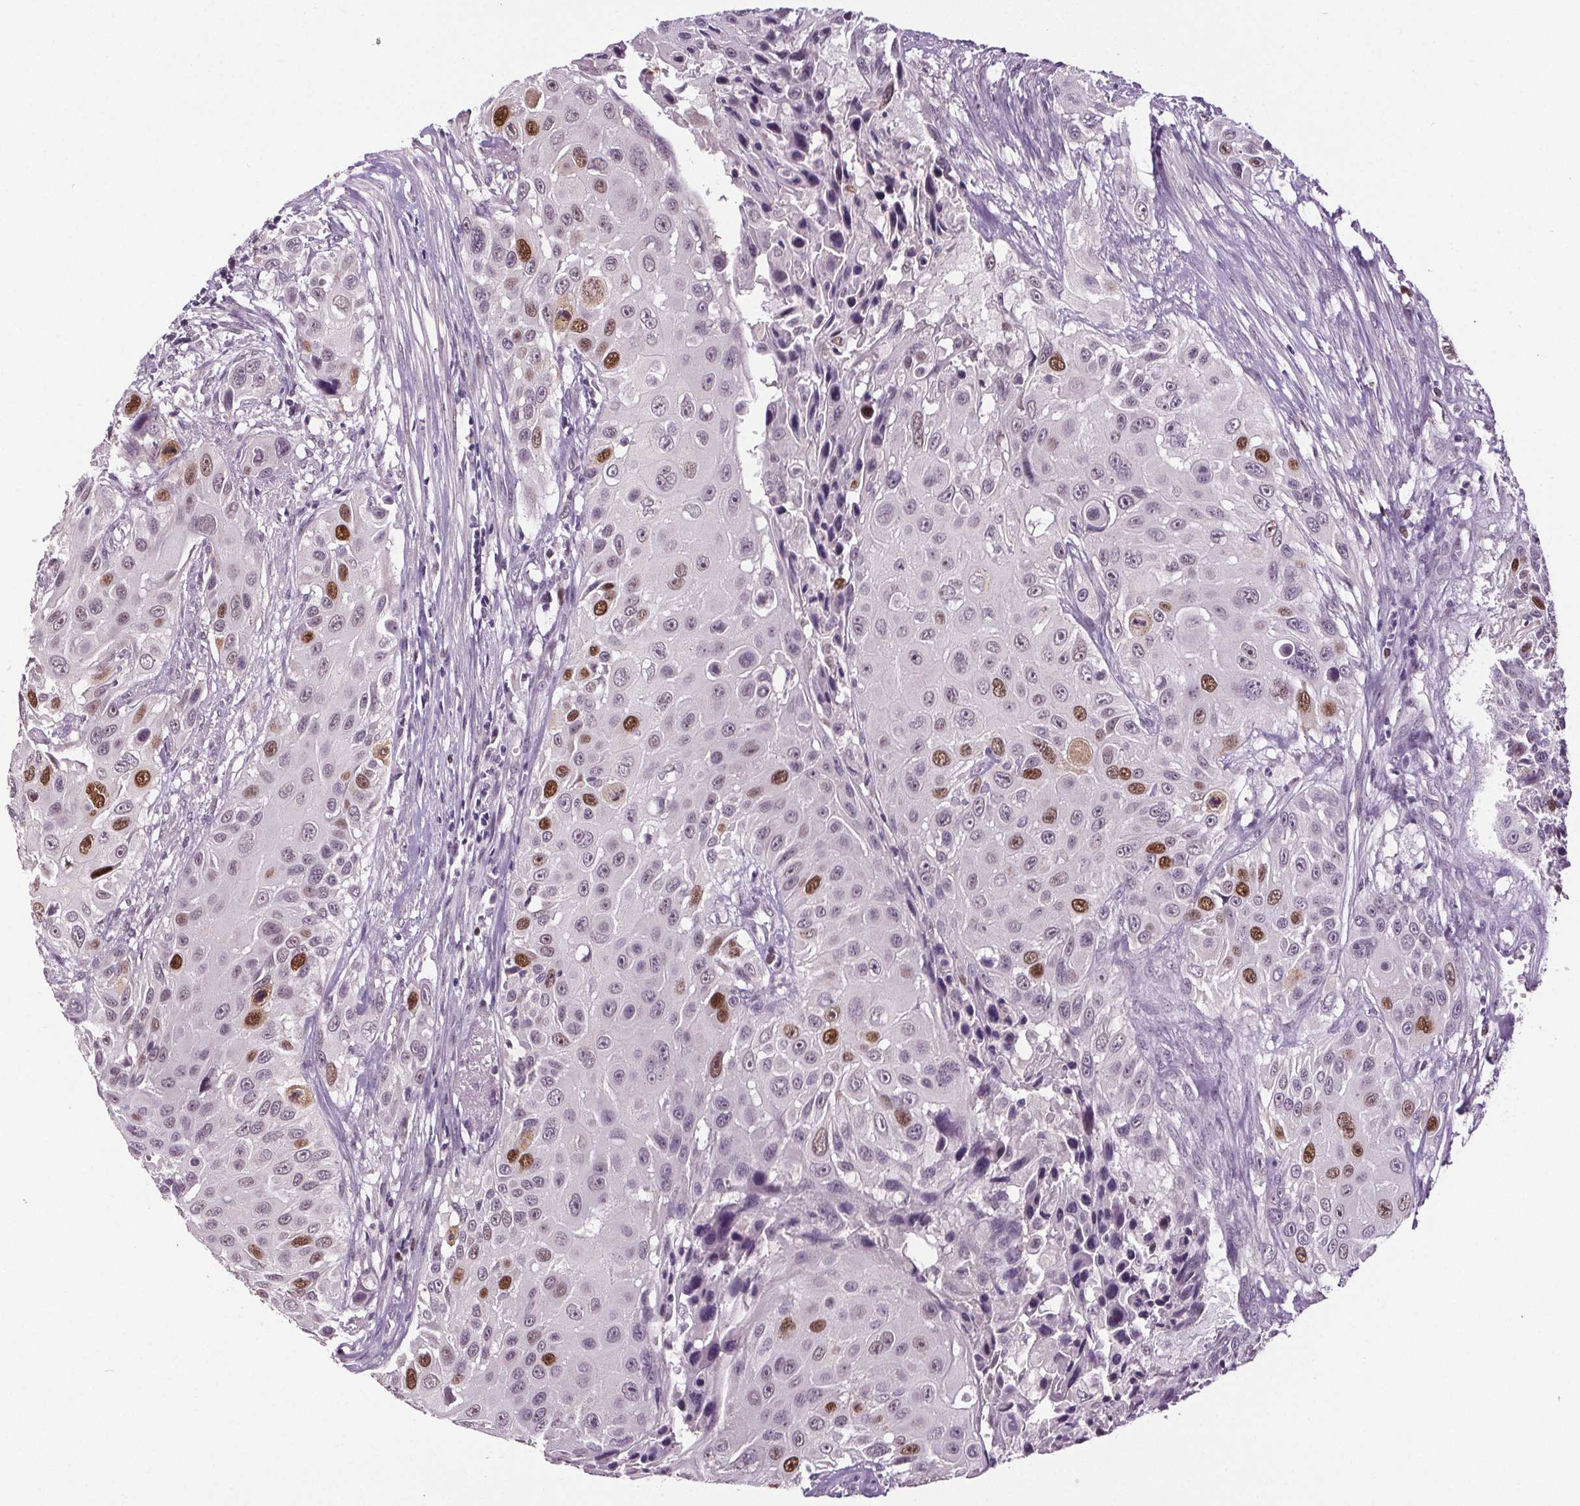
{"staining": {"intensity": "moderate", "quantity": "<25%", "location": "nuclear"}, "tissue": "urothelial cancer", "cell_type": "Tumor cells", "image_type": "cancer", "snomed": [{"axis": "morphology", "description": "Urothelial carcinoma, NOS"}, {"axis": "topography", "description": "Urinary bladder"}], "caption": "Human transitional cell carcinoma stained with a brown dye exhibits moderate nuclear positive staining in about <25% of tumor cells.", "gene": "CENPF", "patient": {"sex": "male", "age": 55}}